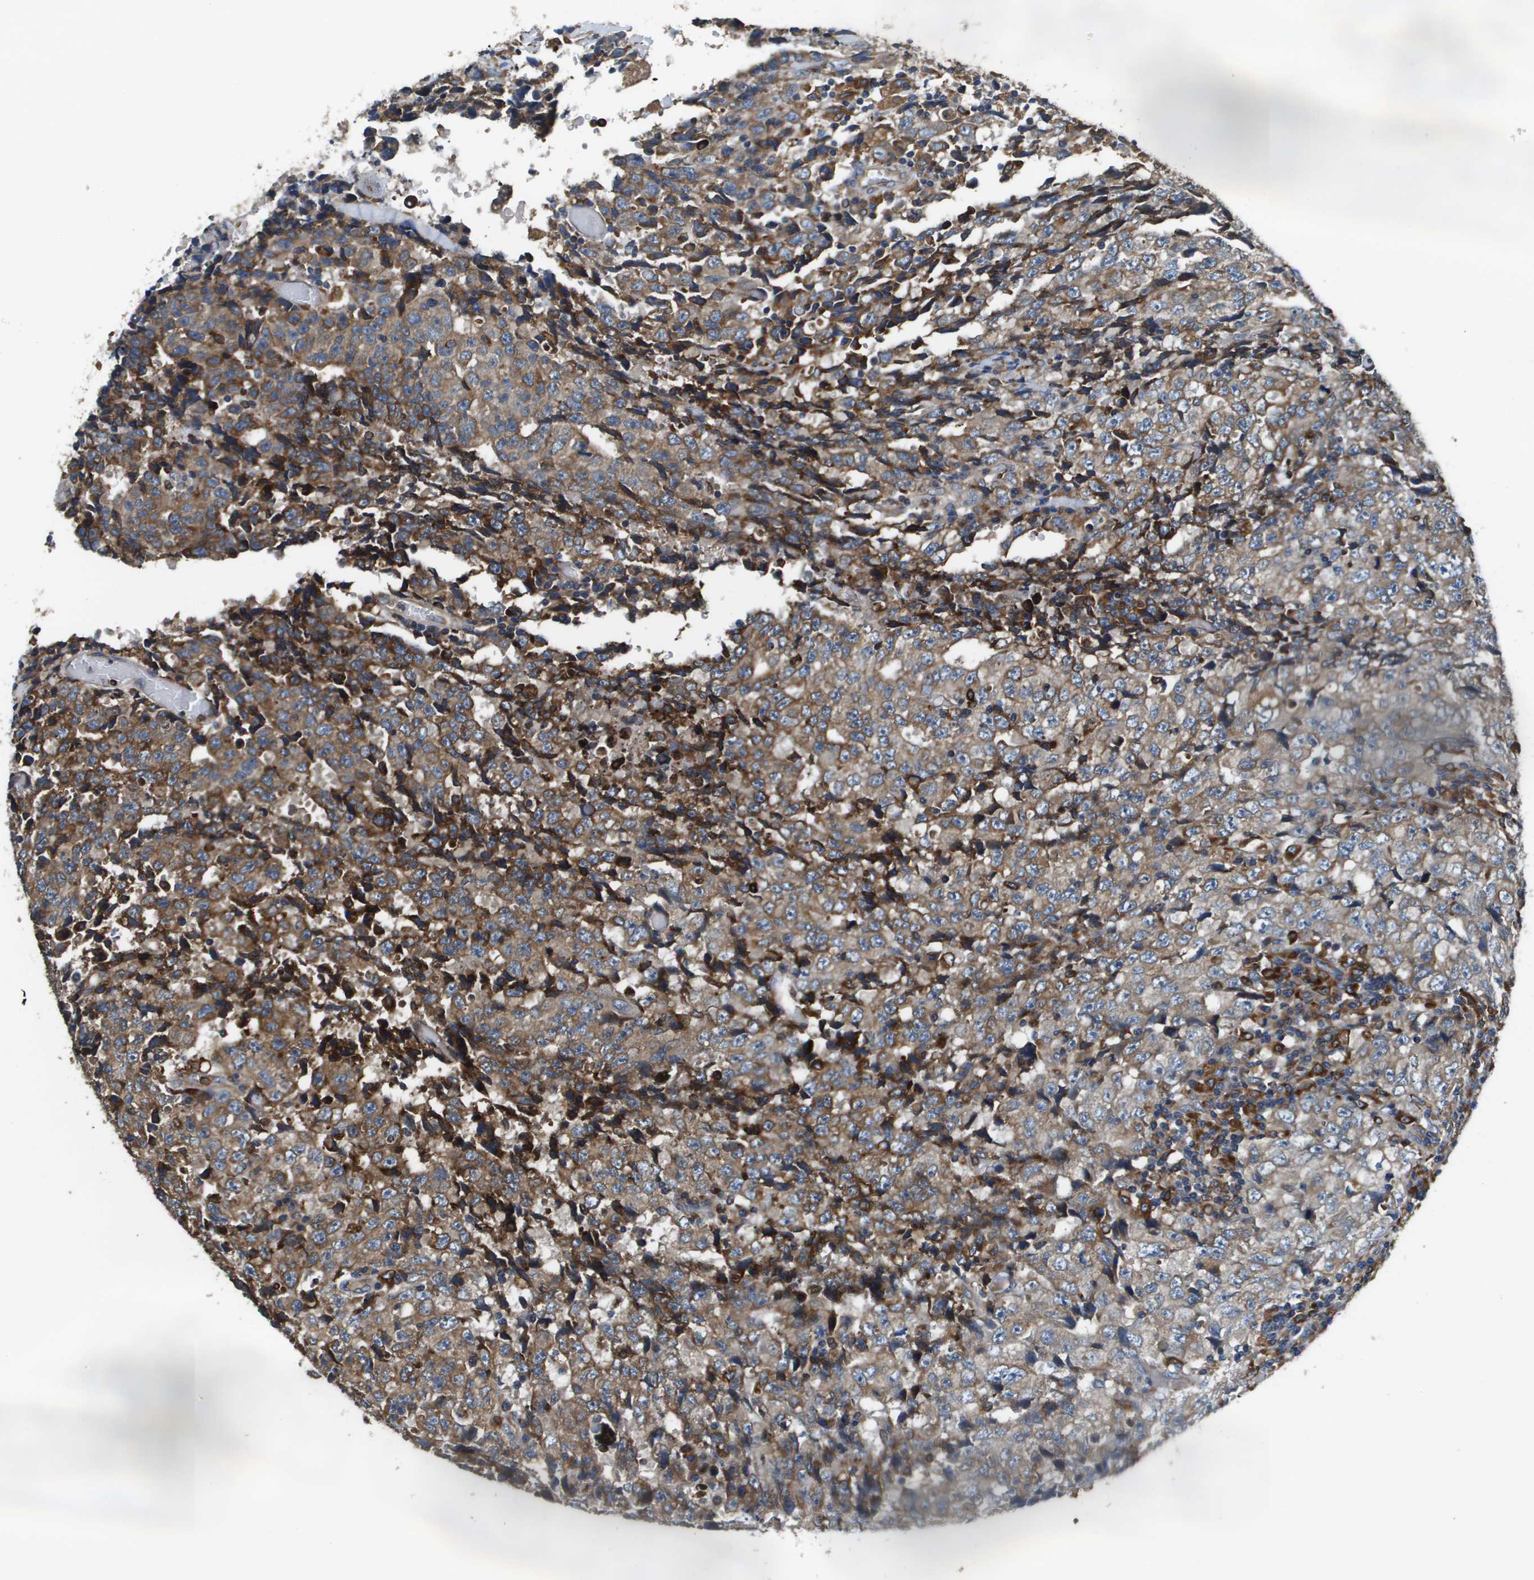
{"staining": {"intensity": "moderate", "quantity": ">75%", "location": "cytoplasmic/membranous"}, "tissue": "testis cancer", "cell_type": "Tumor cells", "image_type": "cancer", "snomed": [{"axis": "morphology", "description": "Necrosis, NOS"}, {"axis": "morphology", "description": "Carcinoma, Embryonal, NOS"}, {"axis": "topography", "description": "Testis"}], "caption": "Tumor cells show medium levels of moderate cytoplasmic/membranous positivity in approximately >75% of cells in human embryonal carcinoma (testis).", "gene": "CNPY3", "patient": {"sex": "male", "age": 19}}